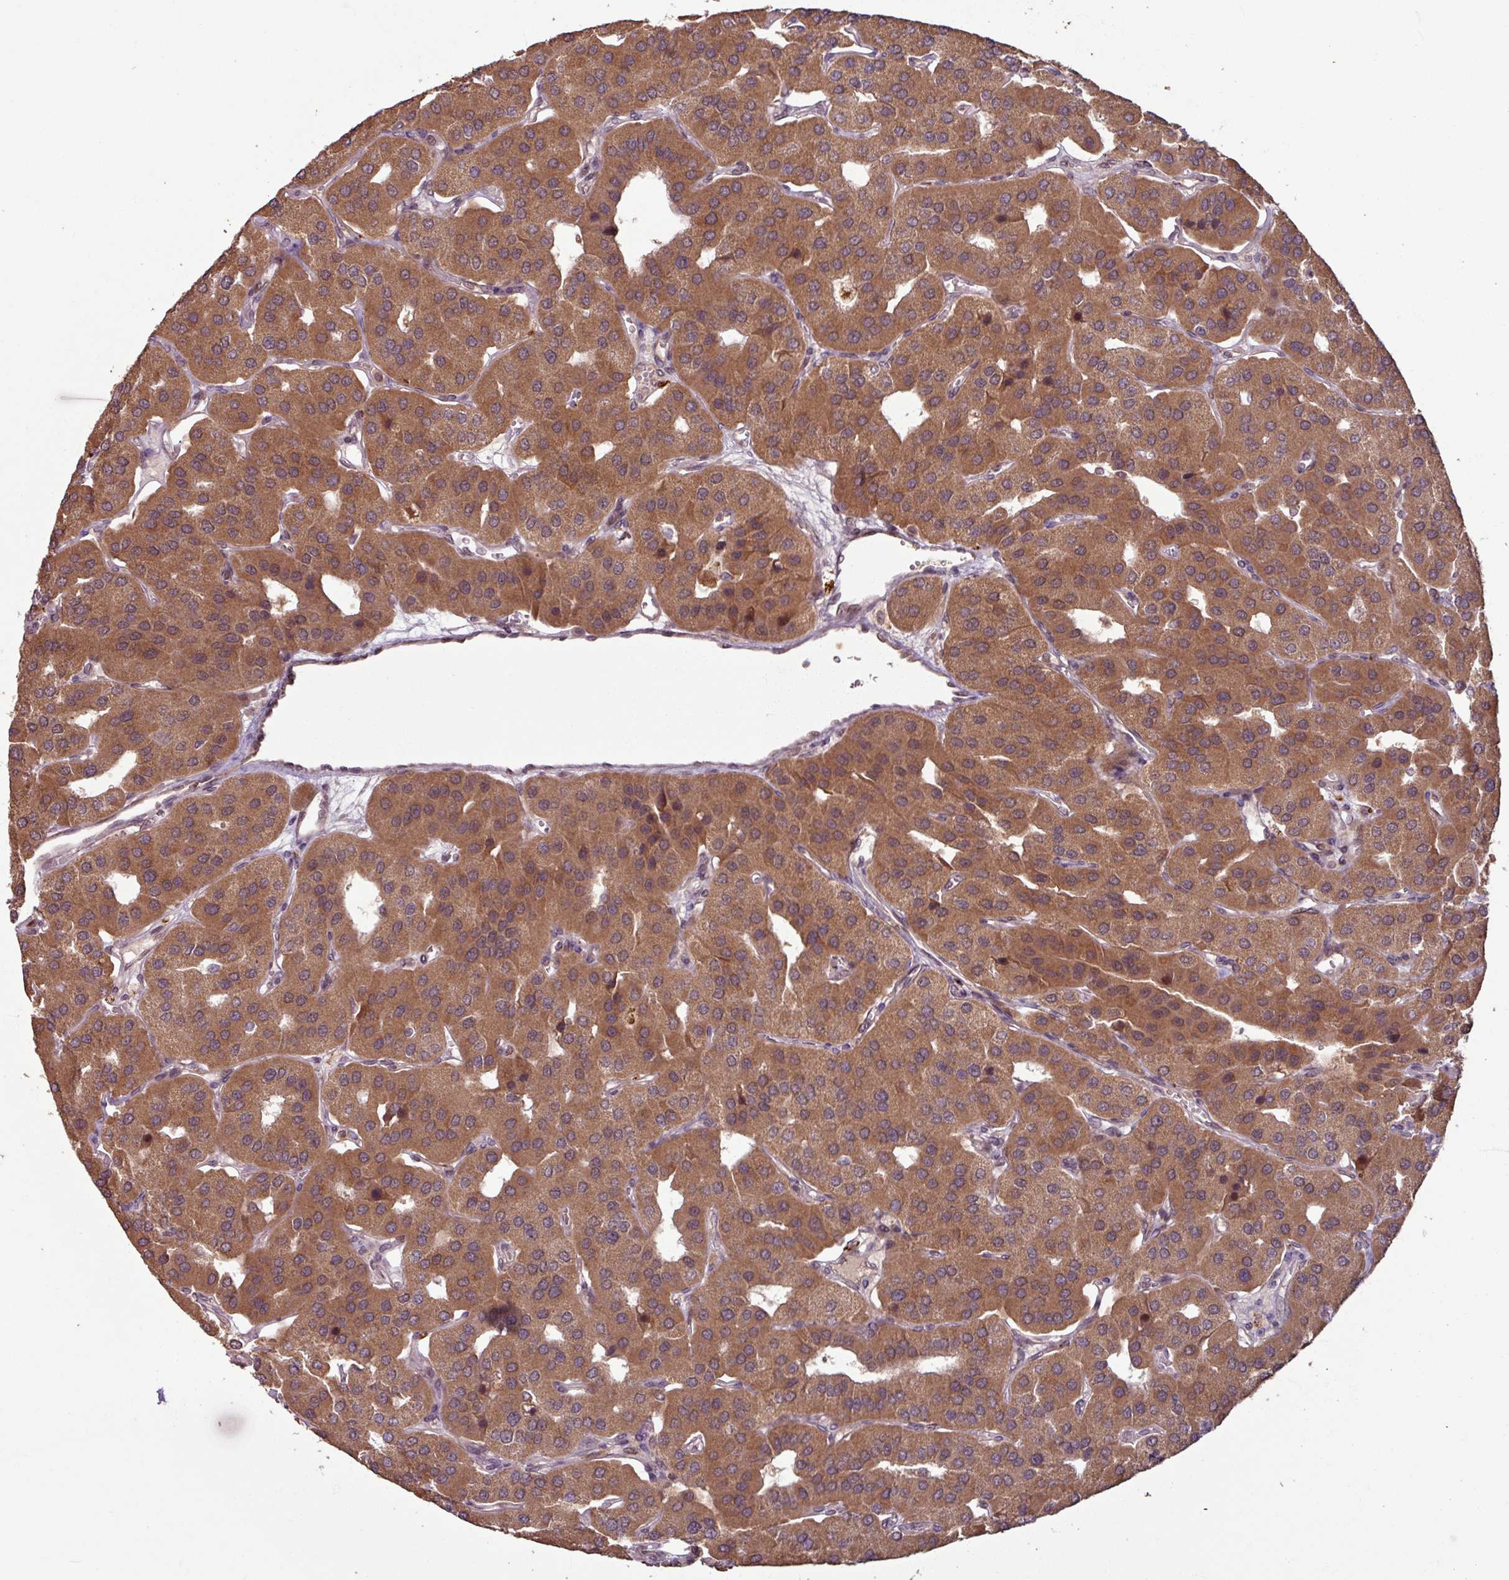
{"staining": {"intensity": "moderate", "quantity": ">75%", "location": "cytoplasmic/membranous,nuclear"}, "tissue": "parathyroid gland", "cell_type": "Glandular cells", "image_type": "normal", "snomed": [{"axis": "morphology", "description": "Normal tissue, NOS"}, {"axis": "morphology", "description": "Adenoma, NOS"}, {"axis": "topography", "description": "Parathyroid gland"}], "caption": "The histopathology image reveals staining of benign parathyroid gland, revealing moderate cytoplasmic/membranous,nuclear protein staining (brown color) within glandular cells. The staining is performed using DAB (3,3'-diaminobenzidine) brown chromogen to label protein expression. The nuclei are counter-stained blue using hematoxylin.", "gene": "OR6B1", "patient": {"sex": "female", "age": 86}}